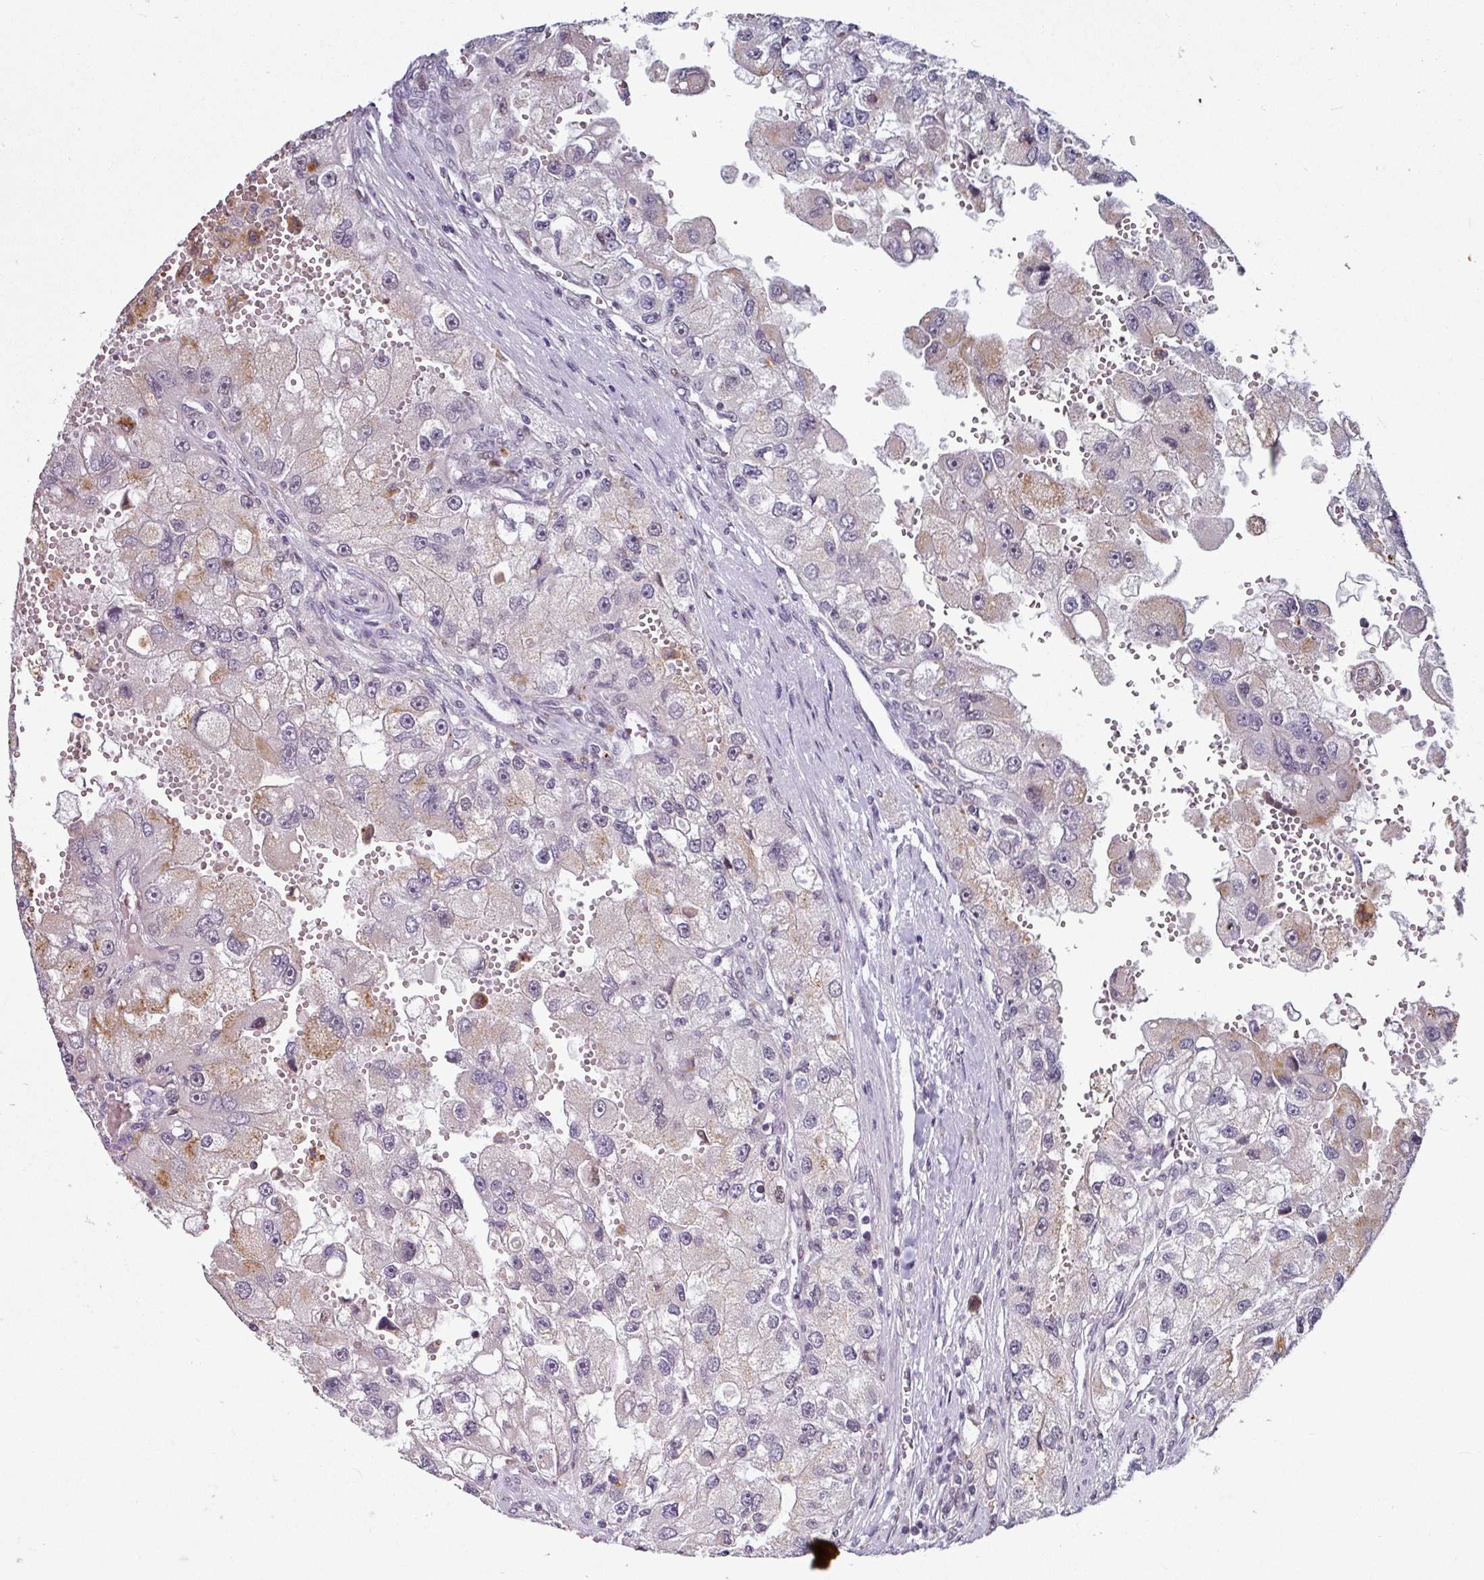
{"staining": {"intensity": "moderate", "quantity": "<25%", "location": "cytoplasmic/membranous"}, "tissue": "renal cancer", "cell_type": "Tumor cells", "image_type": "cancer", "snomed": [{"axis": "morphology", "description": "Adenocarcinoma, NOS"}, {"axis": "topography", "description": "Kidney"}], "caption": "Adenocarcinoma (renal) was stained to show a protein in brown. There is low levels of moderate cytoplasmic/membranous positivity in approximately <25% of tumor cells.", "gene": "SWSAP1", "patient": {"sex": "male", "age": 63}}